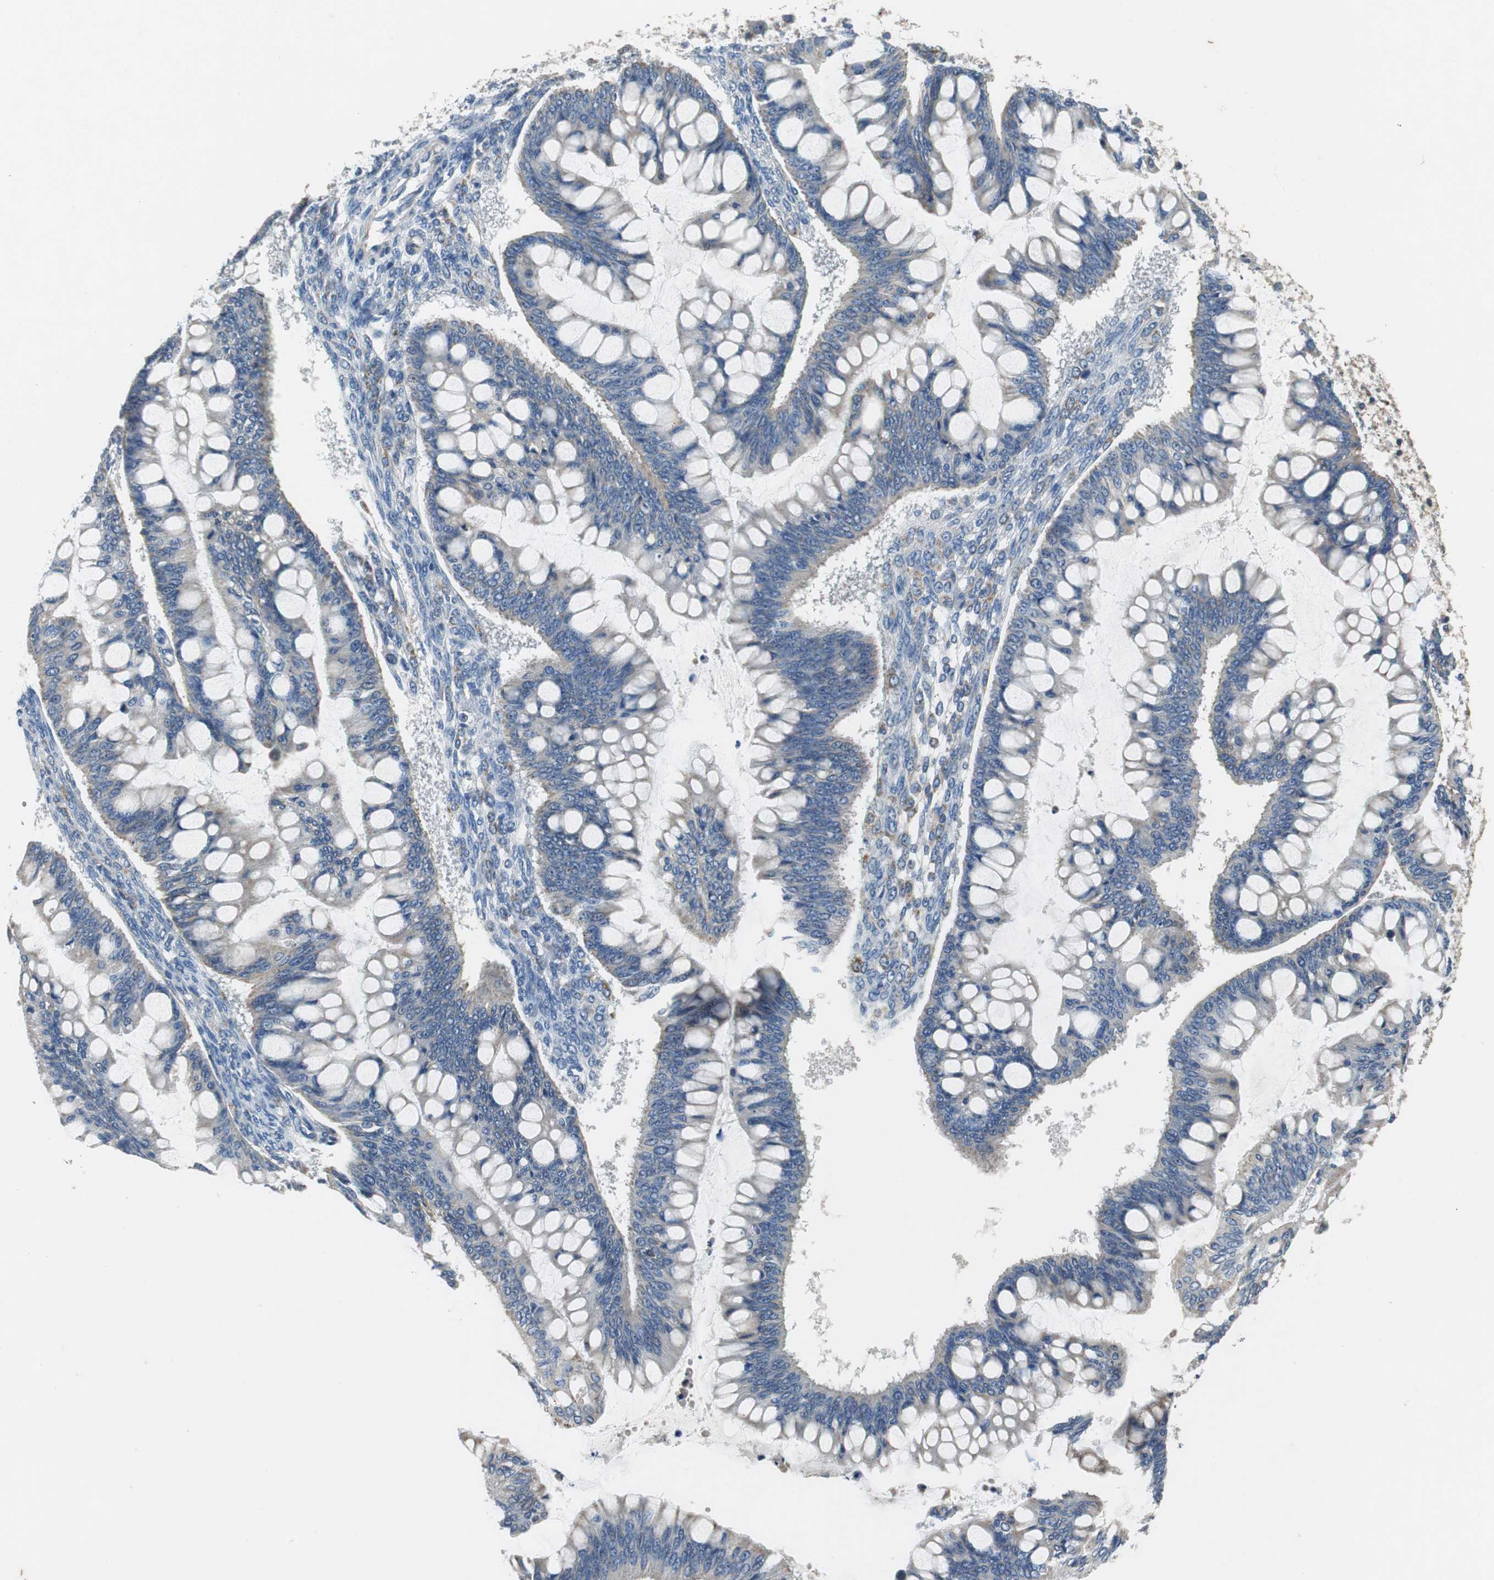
{"staining": {"intensity": "weak", "quantity": "25%-75%", "location": "cytoplasmic/membranous"}, "tissue": "ovarian cancer", "cell_type": "Tumor cells", "image_type": "cancer", "snomed": [{"axis": "morphology", "description": "Cystadenocarcinoma, mucinous, NOS"}, {"axis": "topography", "description": "Ovary"}], "caption": "High-power microscopy captured an immunohistochemistry (IHC) micrograph of ovarian mucinous cystadenocarcinoma, revealing weak cytoplasmic/membranous staining in approximately 25%-75% of tumor cells.", "gene": "NLGN1", "patient": {"sex": "female", "age": 73}}